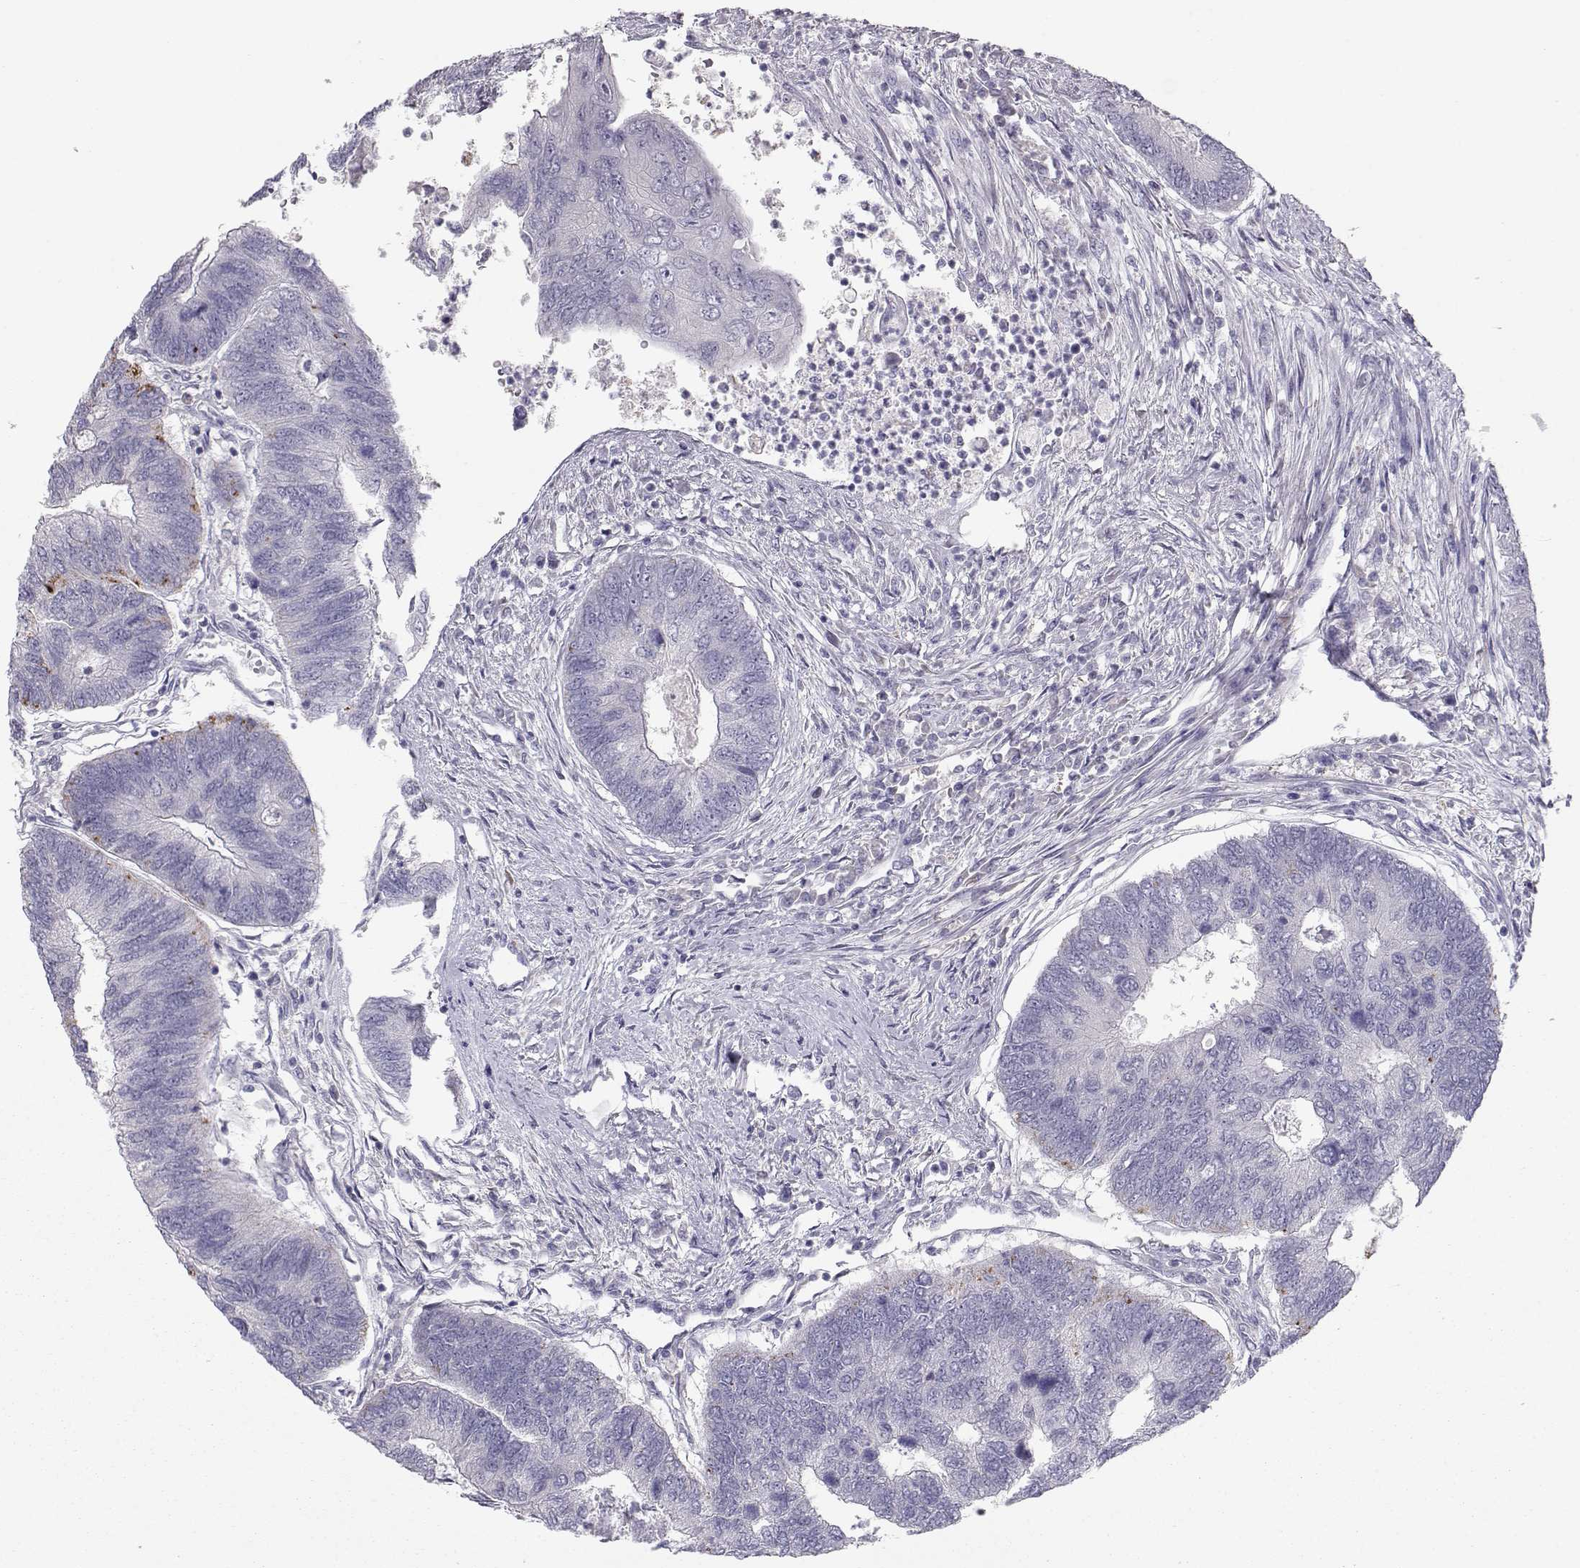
{"staining": {"intensity": "strong", "quantity": "<25%", "location": "cytoplasmic/membranous"}, "tissue": "colorectal cancer", "cell_type": "Tumor cells", "image_type": "cancer", "snomed": [{"axis": "morphology", "description": "Adenocarcinoma, NOS"}, {"axis": "topography", "description": "Colon"}], "caption": "IHC (DAB (3,3'-diaminobenzidine)) staining of colorectal cancer reveals strong cytoplasmic/membranous protein staining in approximately <25% of tumor cells.", "gene": "NPVF", "patient": {"sex": "female", "age": 67}}